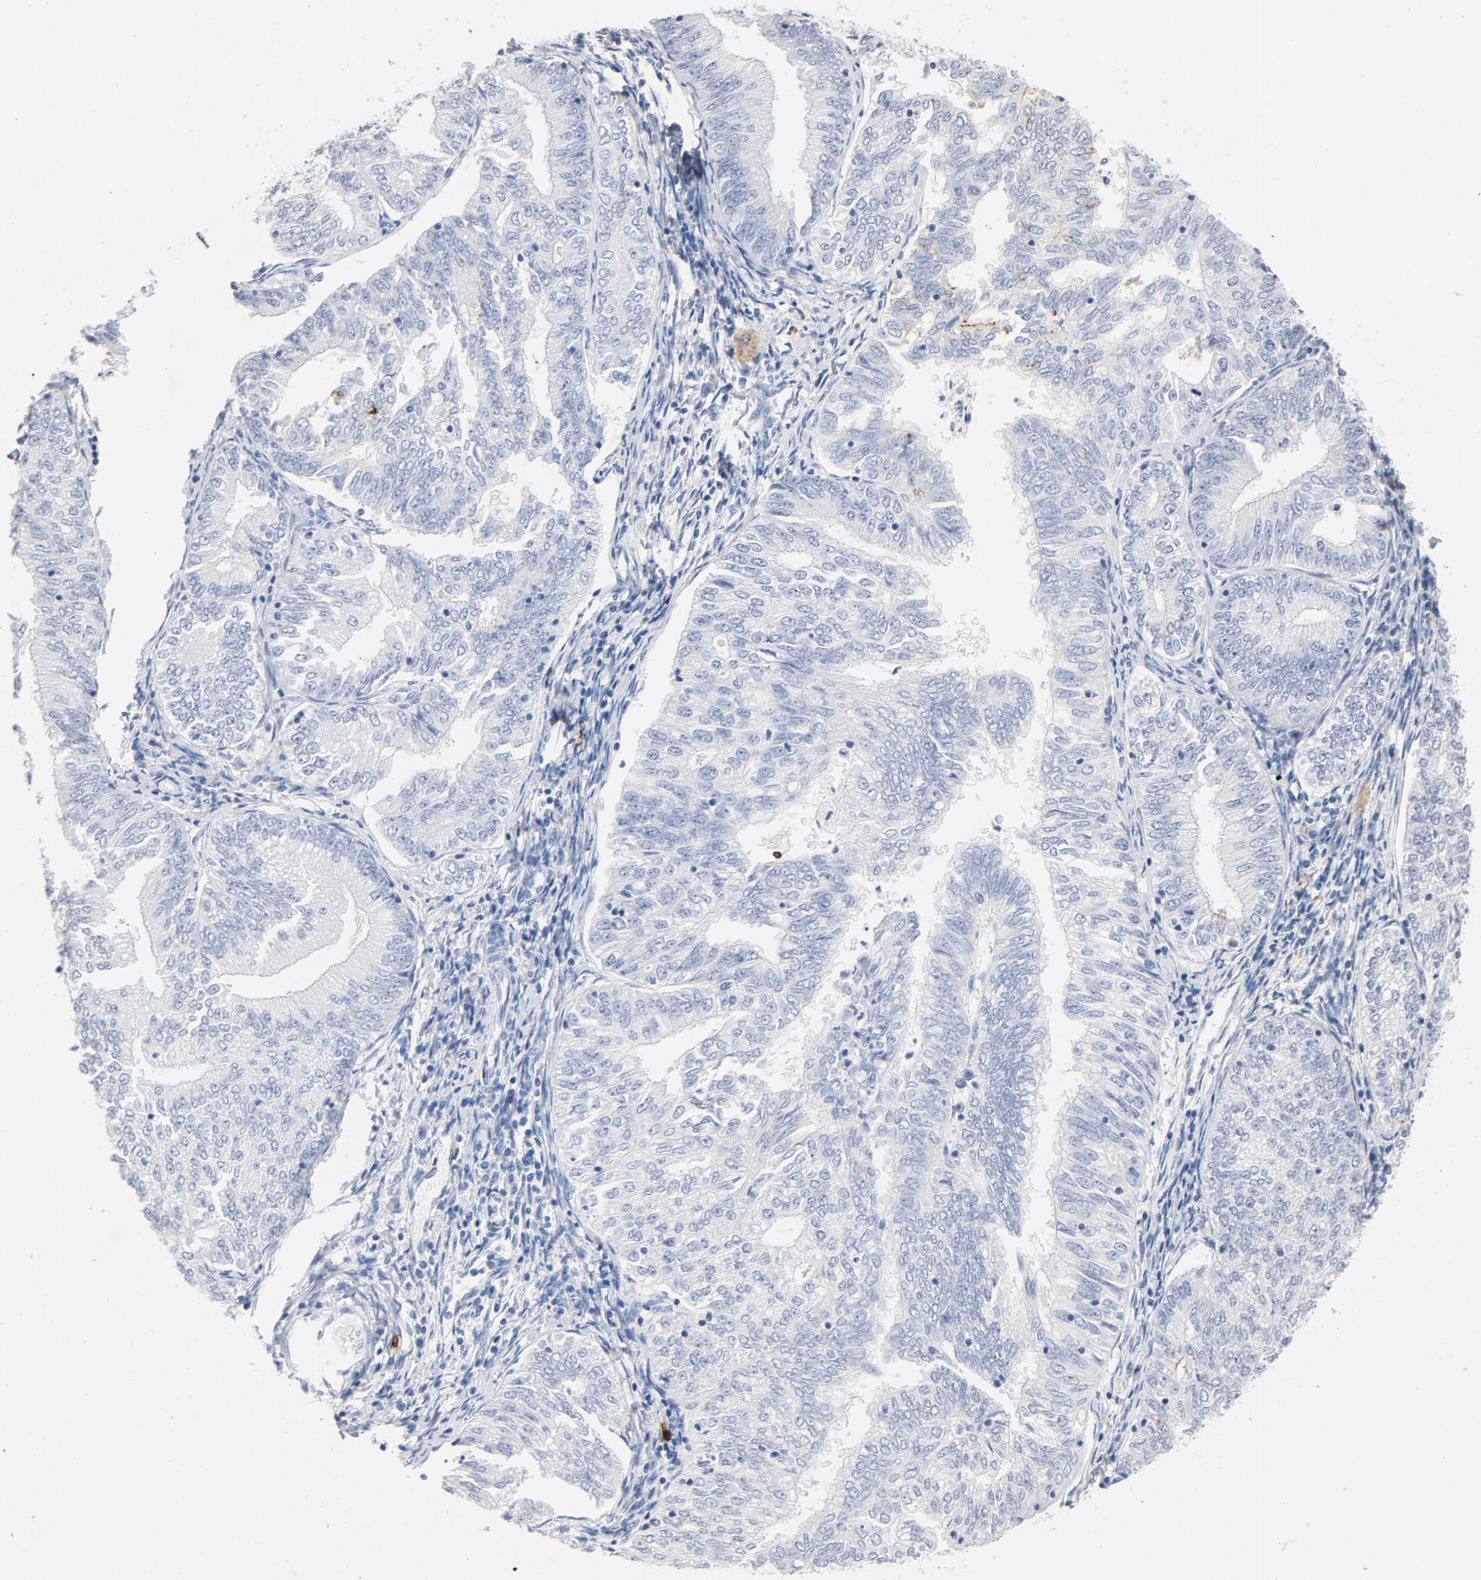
{"staining": {"intensity": "moderate", "quantity": "<25%", "location": "cytoplasmic/membranous"}, "tissue": "endometrial cancer", "cell_type": "Tumor cells", "image_type": "cancer", "snomed": [{"axis": "morphology", "description": "Adenocarcinoma, NOS"}, {"axis": "topography", "description": "Endometrium"}], "caption": "Protein expression by immunohistochemistry exhibits moderate cytoplasmic/membranous staining in about <25% of tumor cells in adenocarcinoma (endometrial).", "gene": "PTPRB", "patient": {"sex": "female", "age": 69}}